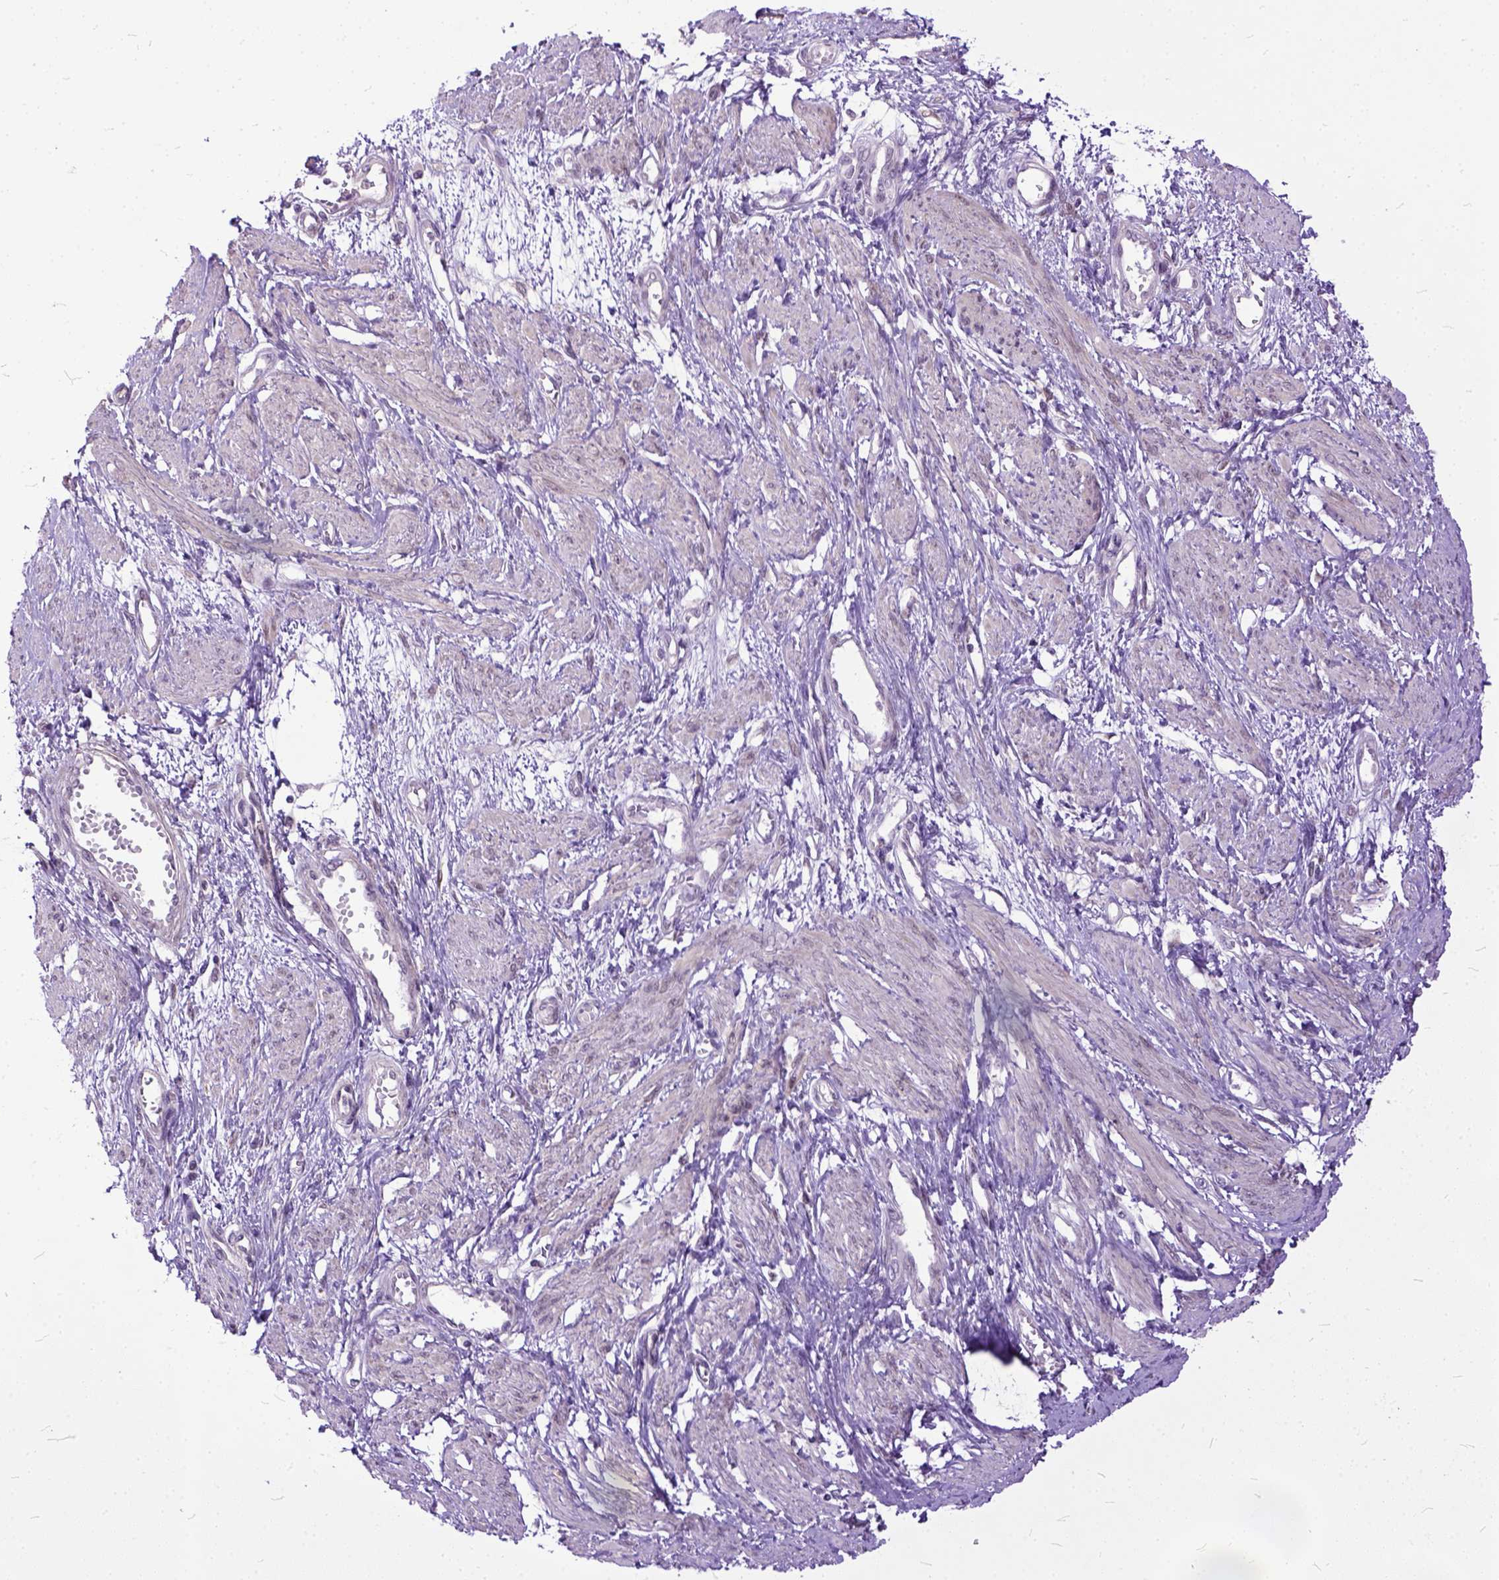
{"staining": {"intensity": "negative", "quantity": "none", "location": "none"}, "tissue": "smooth muscle", "cell_type": "Smooth muscle cells", "image_type": "normal", "snomed": [{"axis": "morphology", "description": "Normal tissue, NOS"}, {"axis": "topography", "description": "Smooth muscle"}, {"axis": "topography", "description": "Uterus"}], "caption": "This is a micrograph of immunohistochemistry (IHC) staining of benign smooth muscle, which shows no staining in smooth muscle cells. (DAB (3,3'-diaminobenzidine) immunohistochemistry (IHC) visualized using brightfield microscopy, high magnification).", "gene": "TCEAL7", "patient": {"sex": "female", "age": 39}}